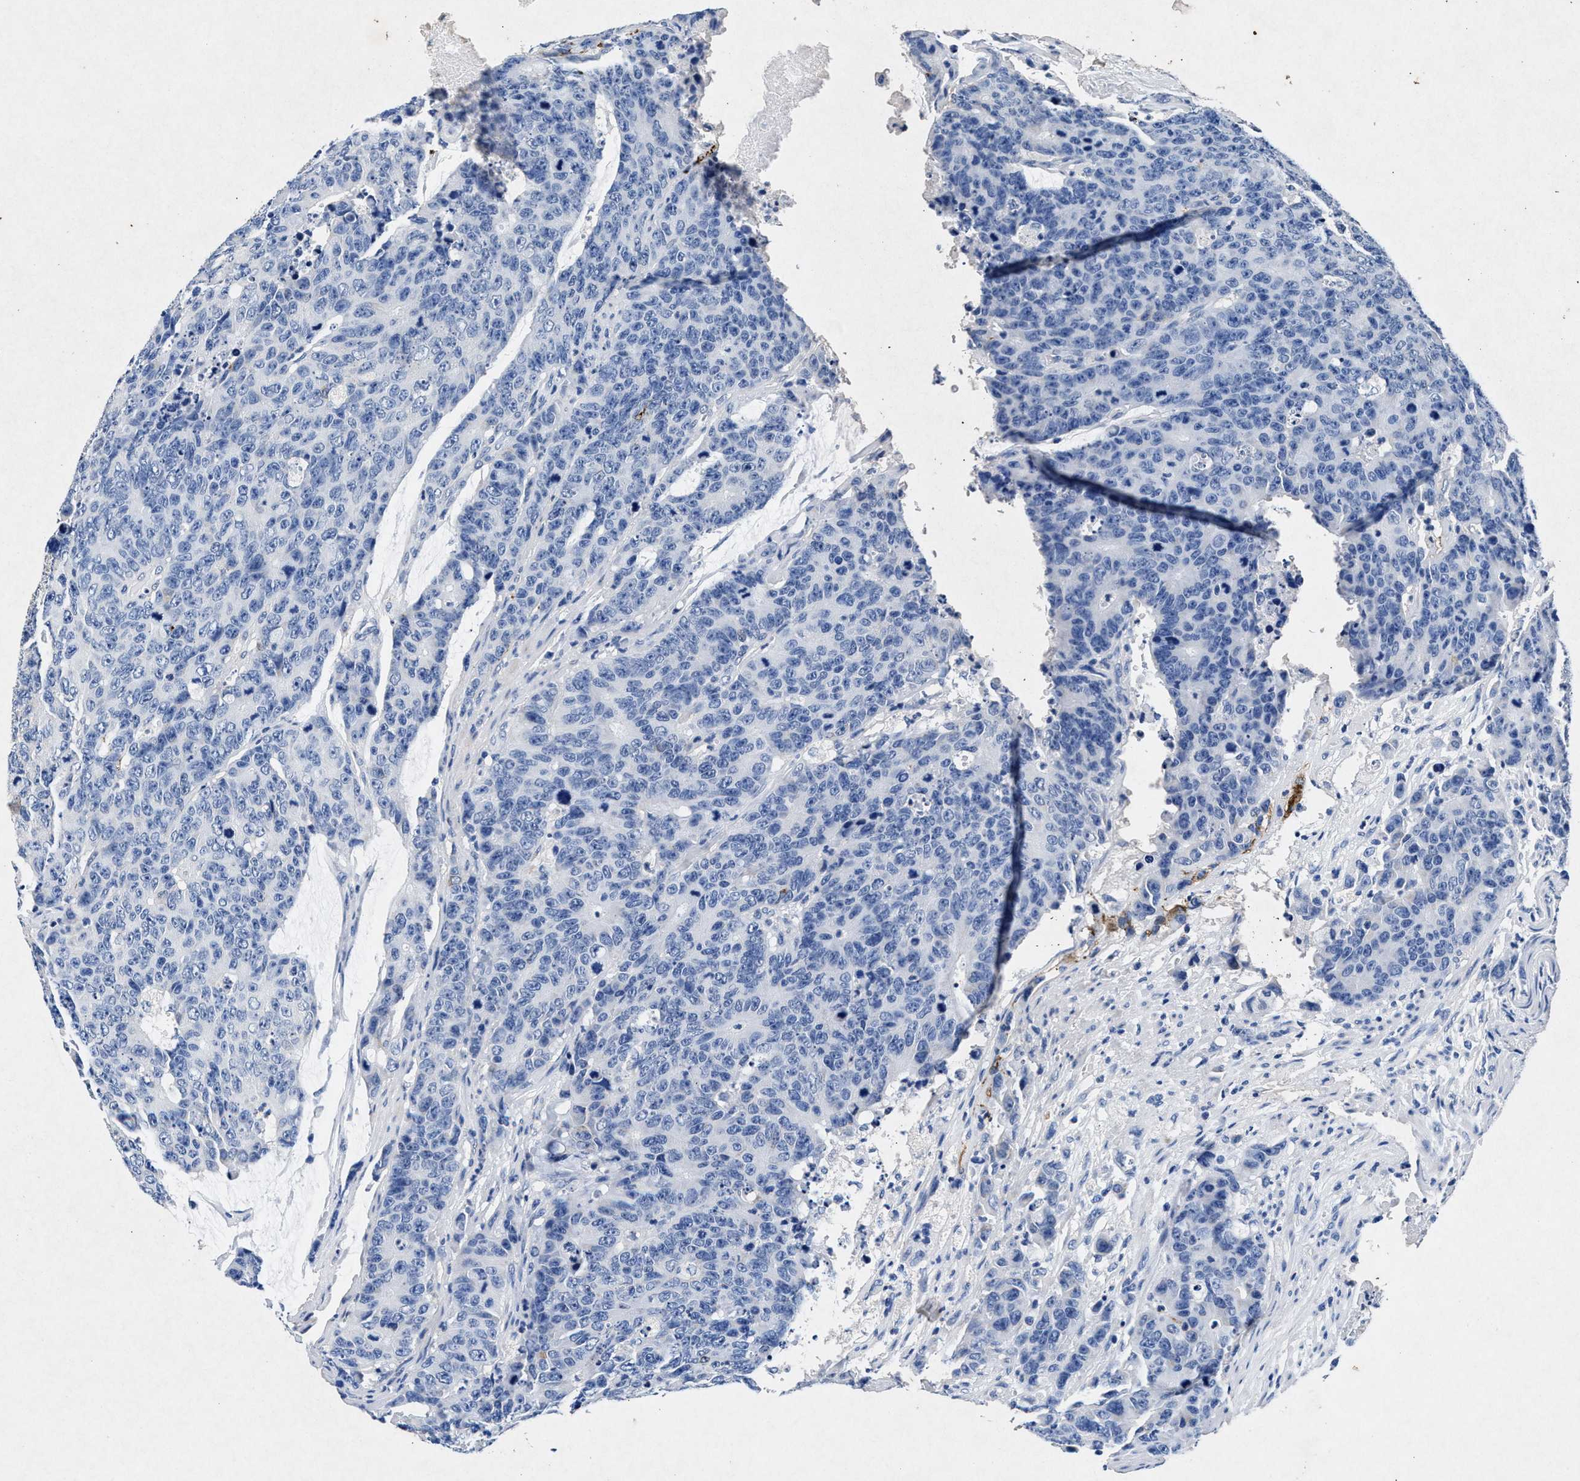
{"staining": {"intensity": "negative", "quantity": "none", "location": "none"}, "tissue": "colorectal cancer", "cell_type": "Tumor cells", "image_type": "cancer", "snomed": [{"axis": "morphology", "description": "Adenocarcinoma, NOS"}, {"axis": "topography", "description": "Colon"}], "caption": "DAB (3,3'-diaminobenzidine) immunohistochemical staining of human colorectal adenocarcinoma demonstrates no significant expression in tumor cells. (DAB (3,3'-diaminobenzidine) IHC with hematoxylin counter stain).", "gene": "MAP6", "patient": {"sex": "female", "age": 86}}